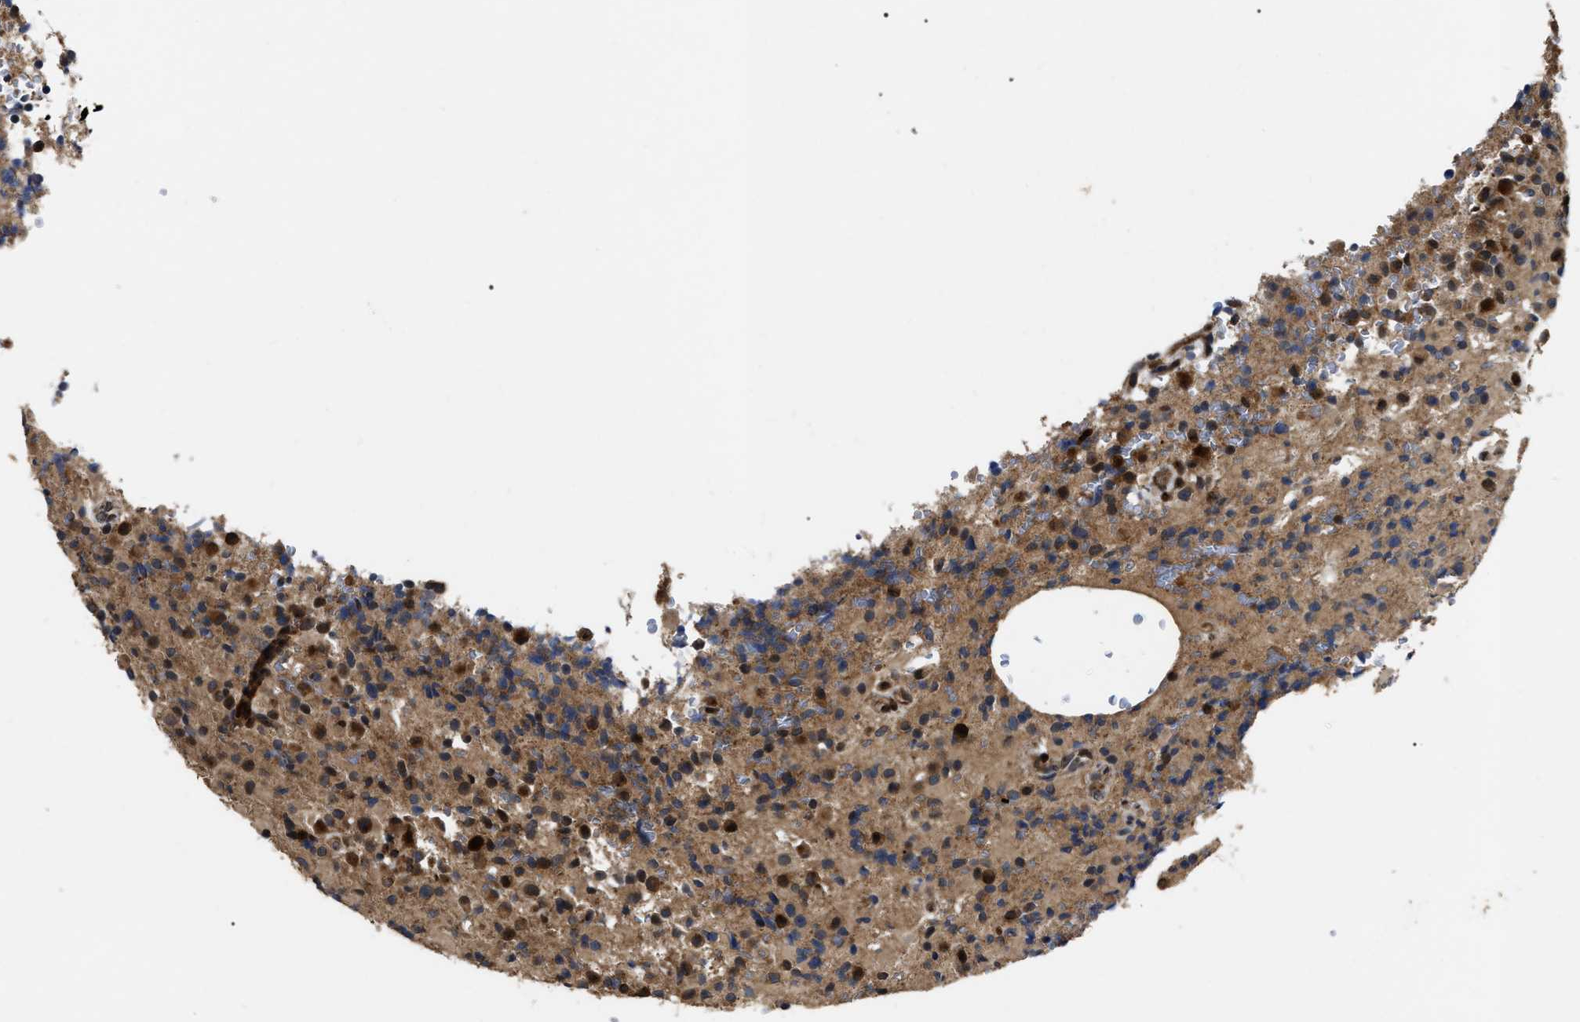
{"staining": {"intensity": "strong", "quantity": ">75%", "location": "cytoplasmic/membranous"}, "tissue": "glioma", "cell_type": "Tumor cells", "image_type": "cancer", "snomed": [{"axis": "morphology", "description": "Glioma, malignant, High grade"}, {"axis": "topography", "description": "Brain"}], "caption": "Malignant glioma (high-grade) stained with a brown dye displays strong cytoplasmic/membranous positive staining in about >75% of tumor cells.", "gene": "PPWD1", "patient": {"sex": "male", "age": 71}}